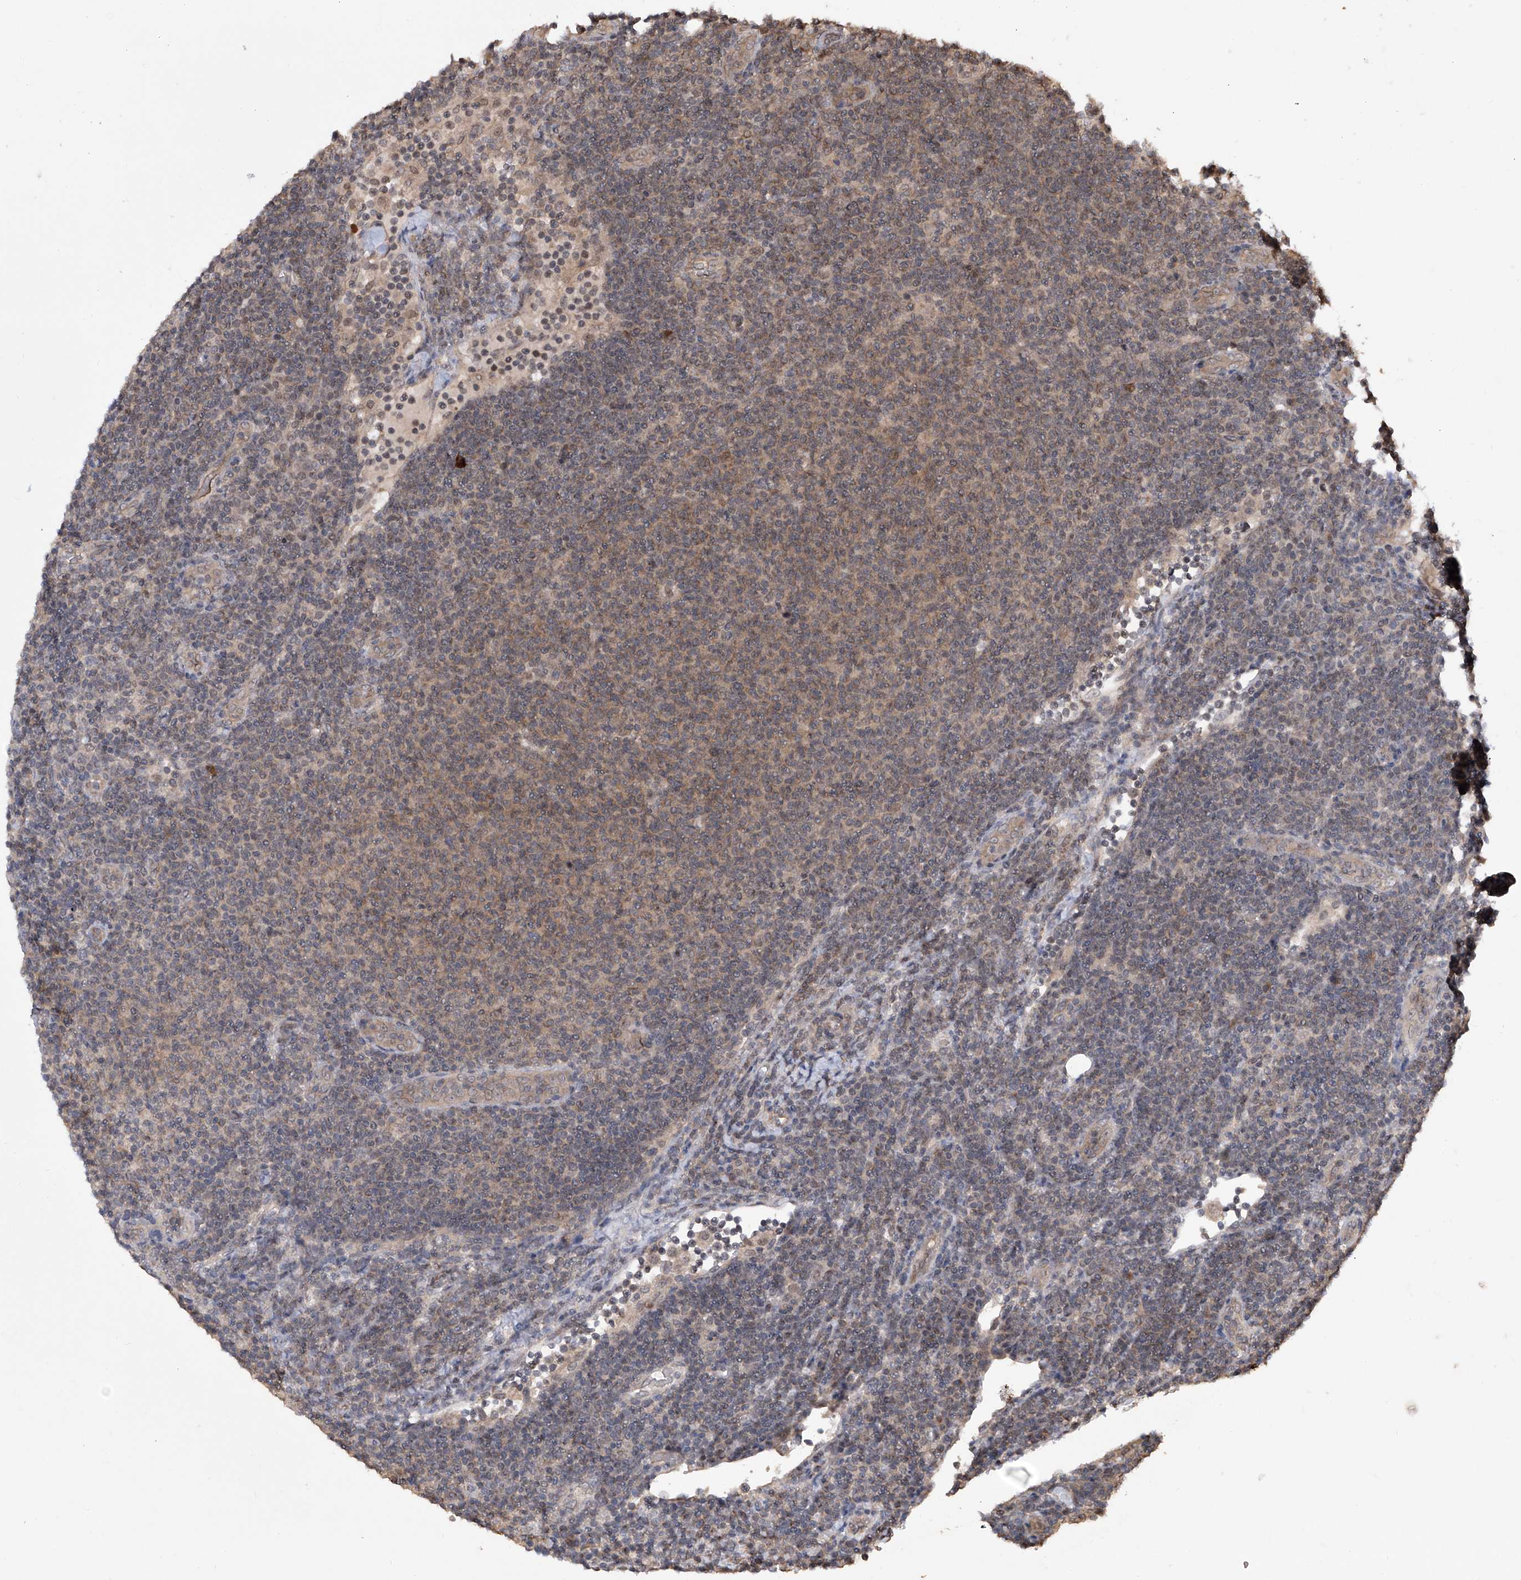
{"staining": {"intensity": "moderate", "quantity": "25%-75%", "location": "cytoplasmic/membranous"}, "tissue": "lymphoma", "cell_type": "Tumor cells", "image_type": "cancer", "snomed": [{"axis": "morphology", "description": "Malignant lymphoma, non-Hodgkin's type, Low grade"}, {"axis": "topography", "description": "Lymph node"}], "caption": "Malignant lymphoma, non-Hodgkin's type (low-grade) stained for a protein shows moderate cytoplasmic/membranous positivity in tumor cells. The staining was performed using DAB (3,3'-diaminobenzidine) to visualize the protein expression in brown, while the nuclei were stained in blue with hematoxylin (Magnification: 20x).", "gene": "LYSMD4", "patient": {"sex": "male", "age": 66}}